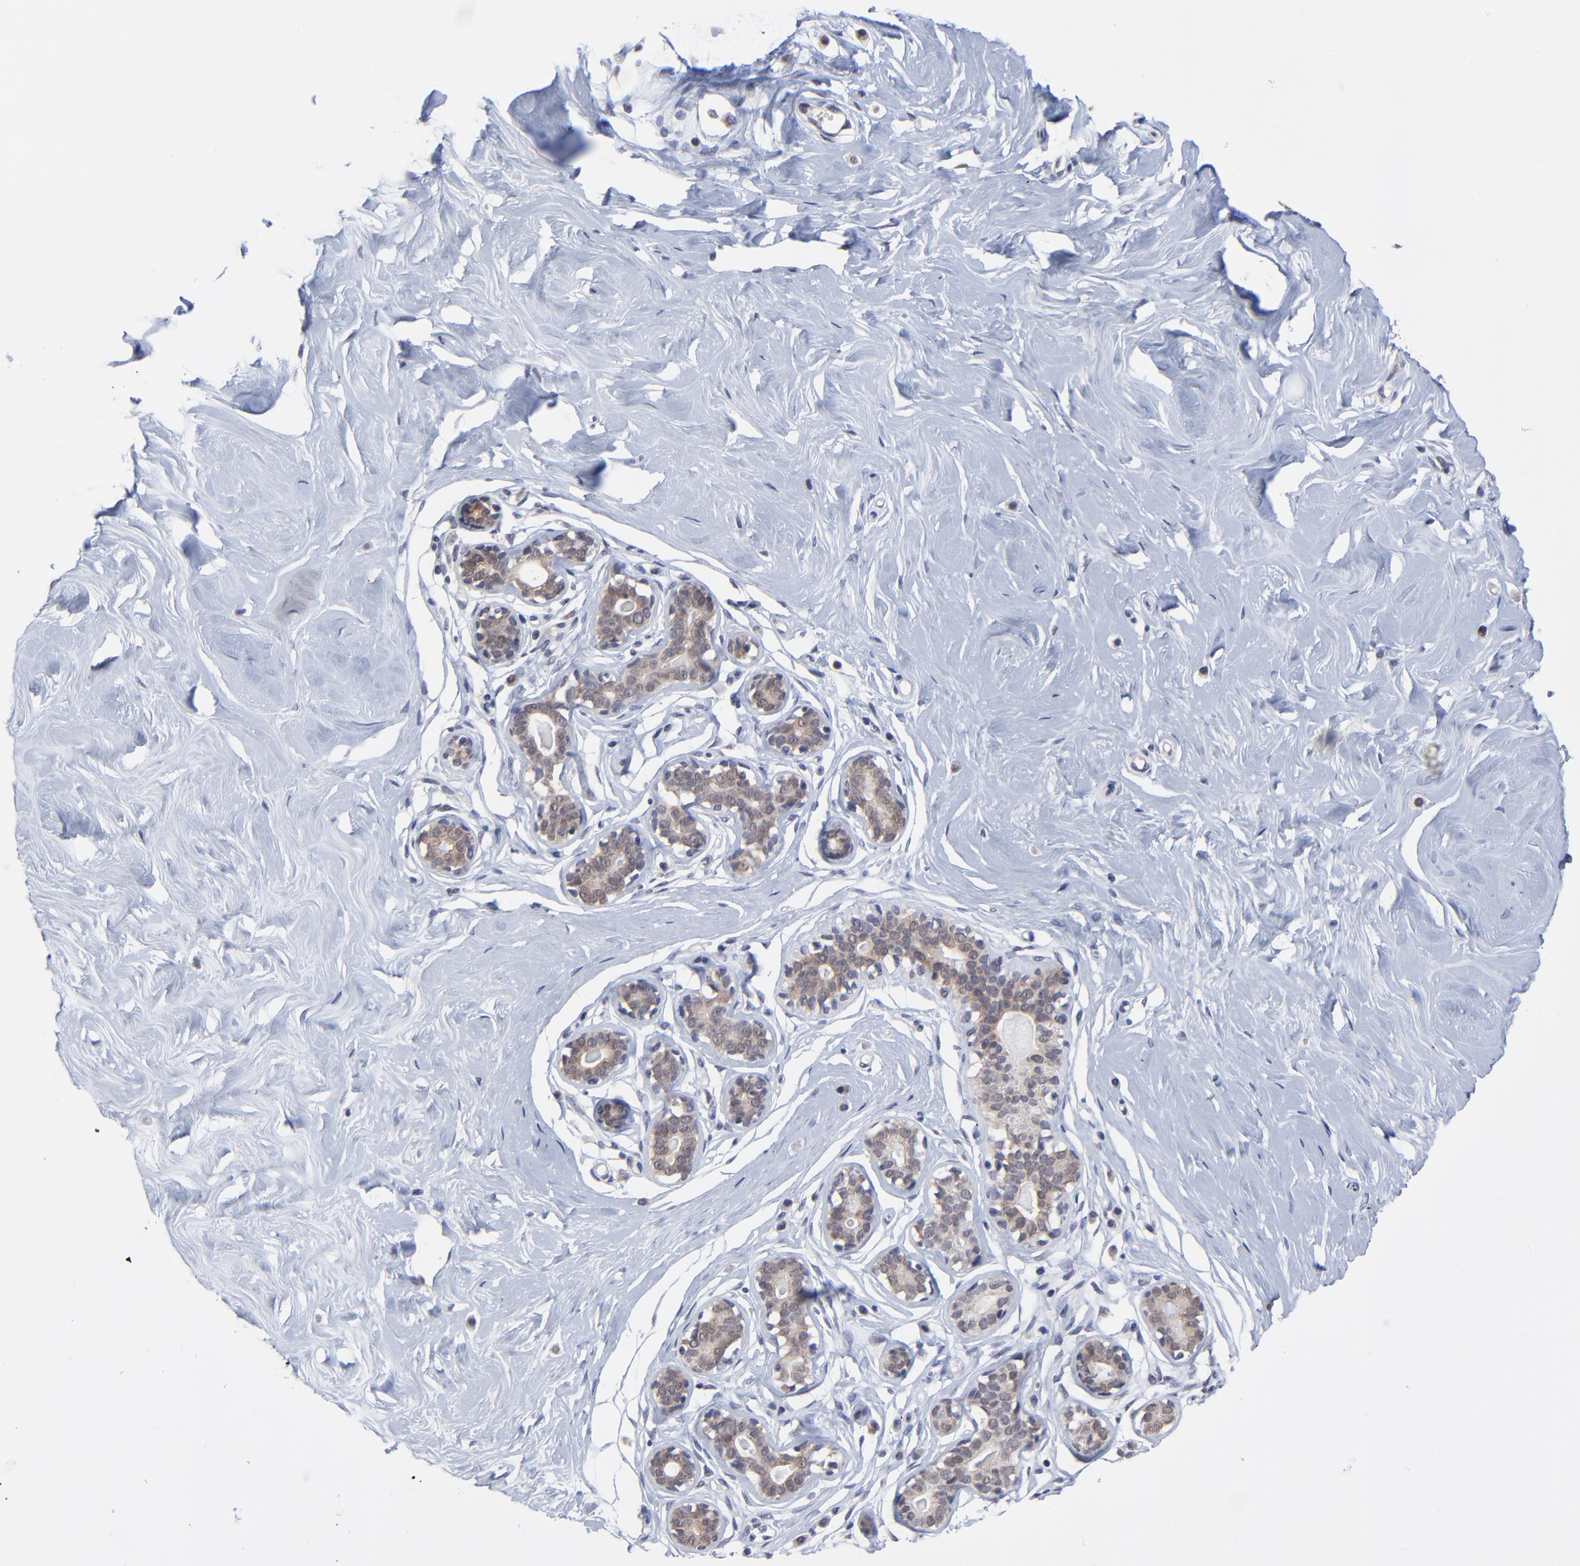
{"staining": {"intensity": "negative", "quantity": "none", "location": "none"}, "tissue": "breast", "cell_type": "Adipocytes", "image_type": "normal", "snomed": [{"axis": "morphology", "description": "Normal tissue, NOS"}, {"axis": "topography", "description": "Breast"}], "caption": "Immunohistochemistry (IHC) of unremarkable breast displays no staining in adipocytes.", "gene": "FBXO8", "patient": {"sex": "female", "age": 23}}